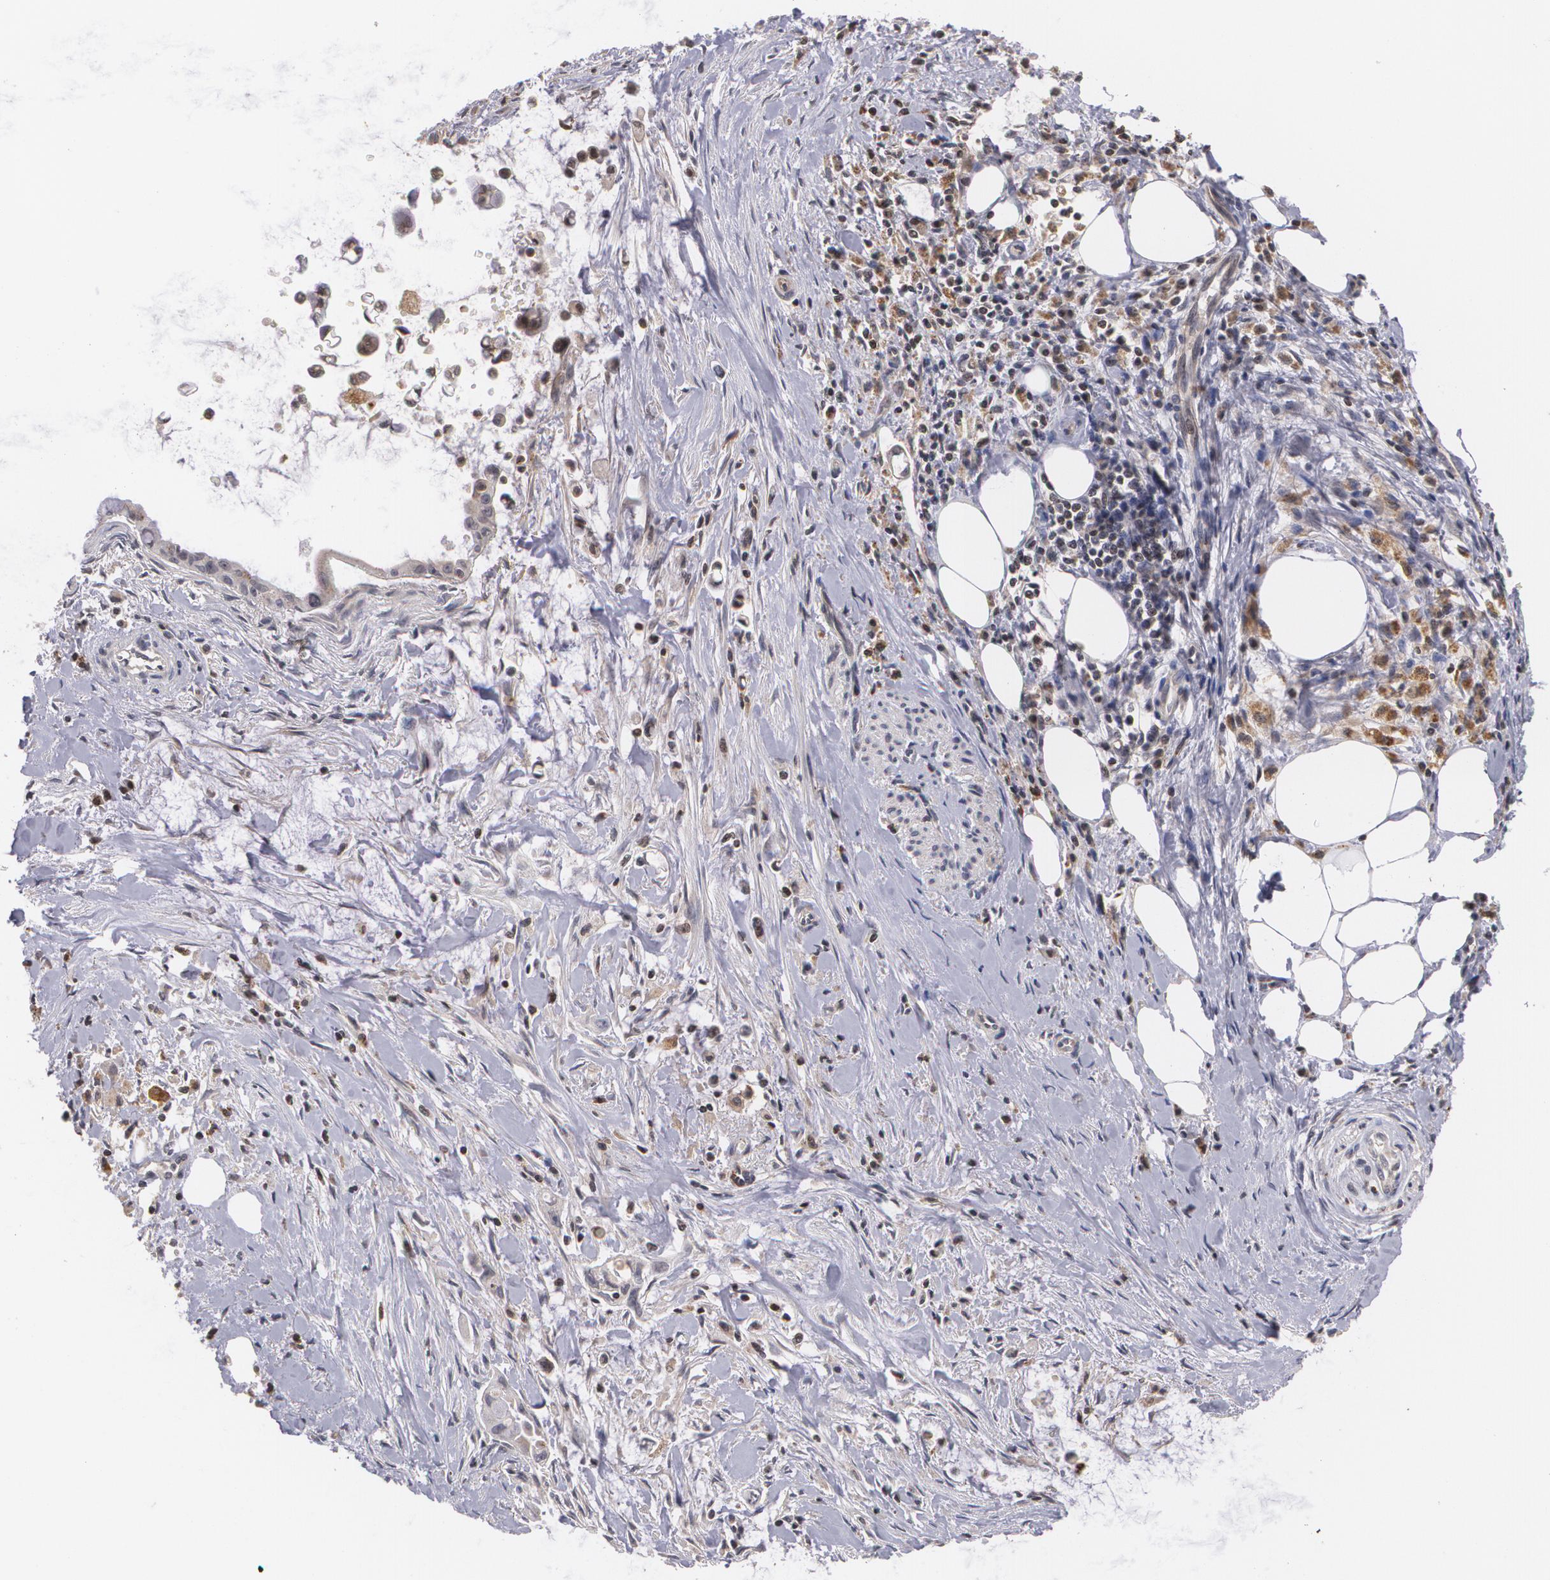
{"staining": {"intensity": "weak", "quantity": "<25%", "location": "cytoplasmic/membranous"}, "tissue": "pancreatic cancer", "cell_type": "Tumor cells", "image_type": "cancer", "snomed": [{"axis": "morphology", "description": "Adenocarcinoma, NOS"}, {"axis": "topography", "description": "Pancreas"}], "caption": "An immunohistochemistry photomicrograph of pancreatic cancer is shown. There is no staining in tumor cells of pancreatic cancer.", "gene": "VAV3", "patient": {"sex": "male", "age": 59}}